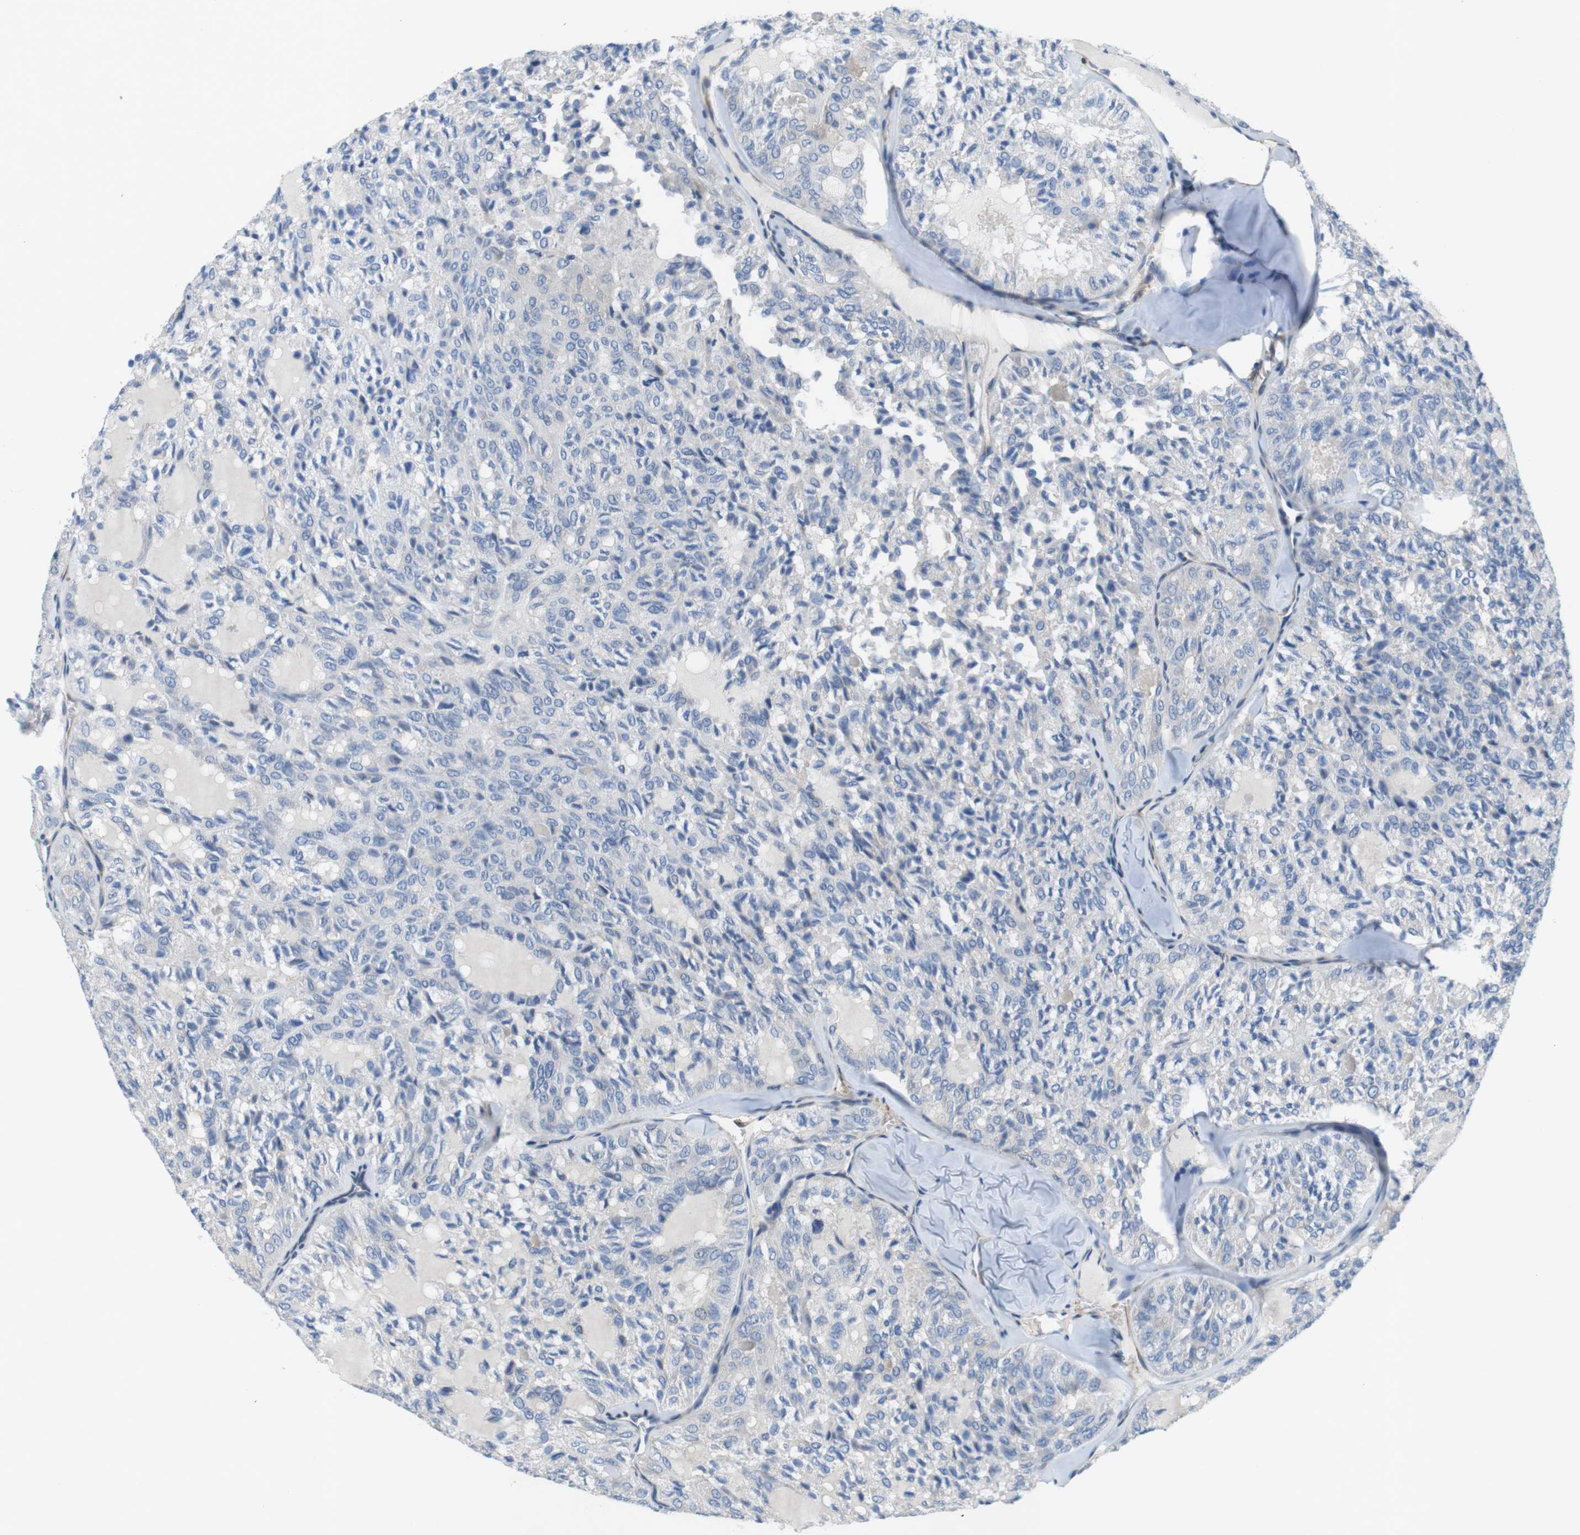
{"staining": {"intensity": "negative", "quantity": "none", "location": "none"}, "tissue": "thyroid cancer", "cell_type": "Tumor cells", "image_type": "cancer", "snomed": [{"axis": "morphology", "description": "Follicular adenoma carcinoma, NOS"}, {"axis": "topography", "description": "Thyroid gland"}], "caption": "High power microscopy micrograph of an immunohistochemistry (IHC) micrograph of thyroid follicular adenoma carcinoma, revealing no significant expression in tumor cells.", "gene": "DCLK1", "patient": {"sex": "male", "age": 75}}